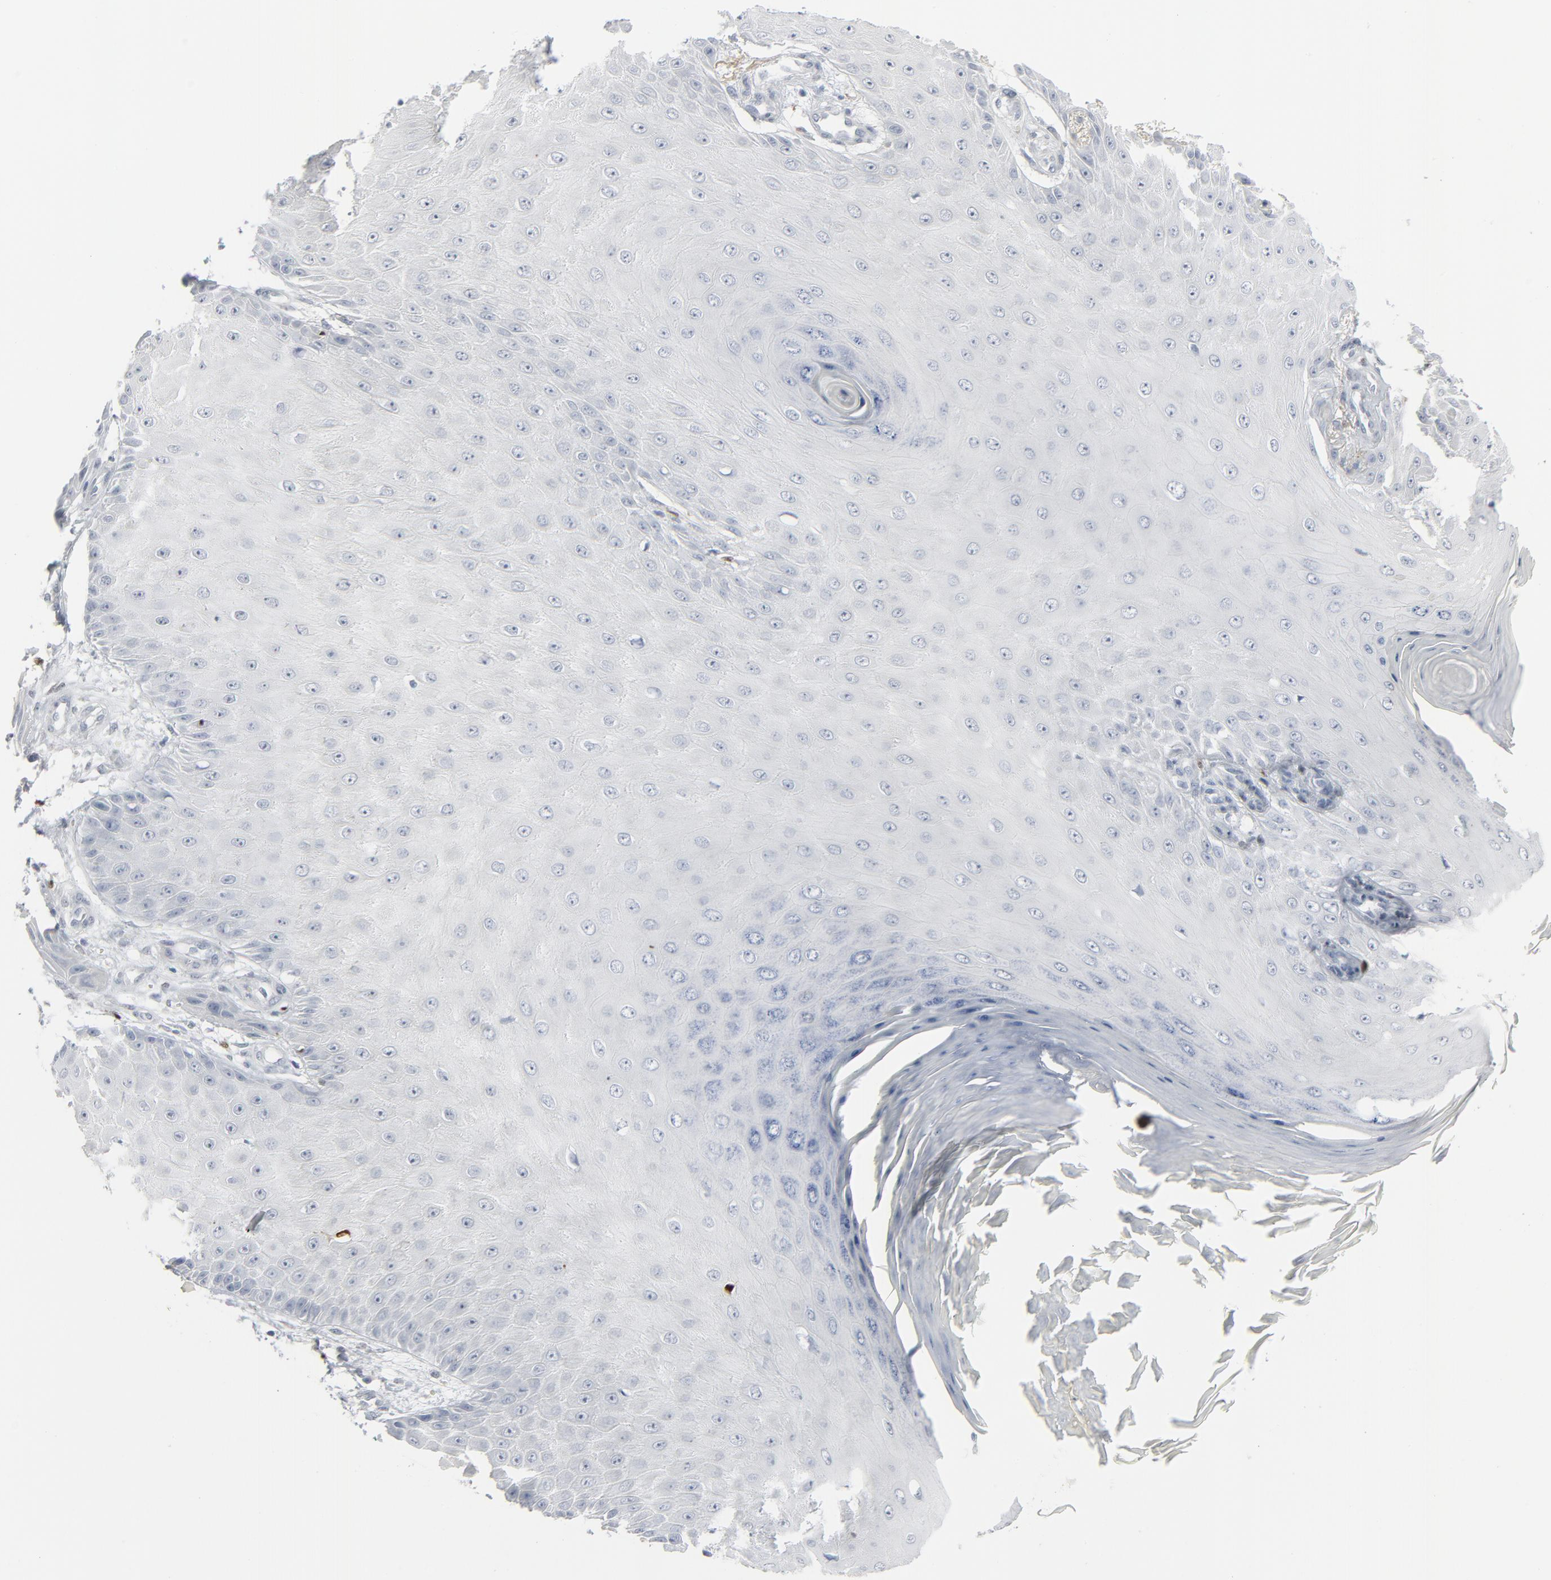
{"staining": {"intensity": "negative", "quantity": "none", "location": "none"}, "tissue": "skin cancer", "cell_type": "Tumor cells", "image_type": "cancer", "snomed": [{"axis": "morphology", "description": "Squamous cell carcinoma, NOS"}, {"axis": "topography", "description": "Skin"}], "caption": "A micrograph of squamous cell carcinoma (skin) stained for a protein exhibits no brown staining in tumor cells.", "gene": "MITF", "patient": {"sex": "female", "age": 42}}